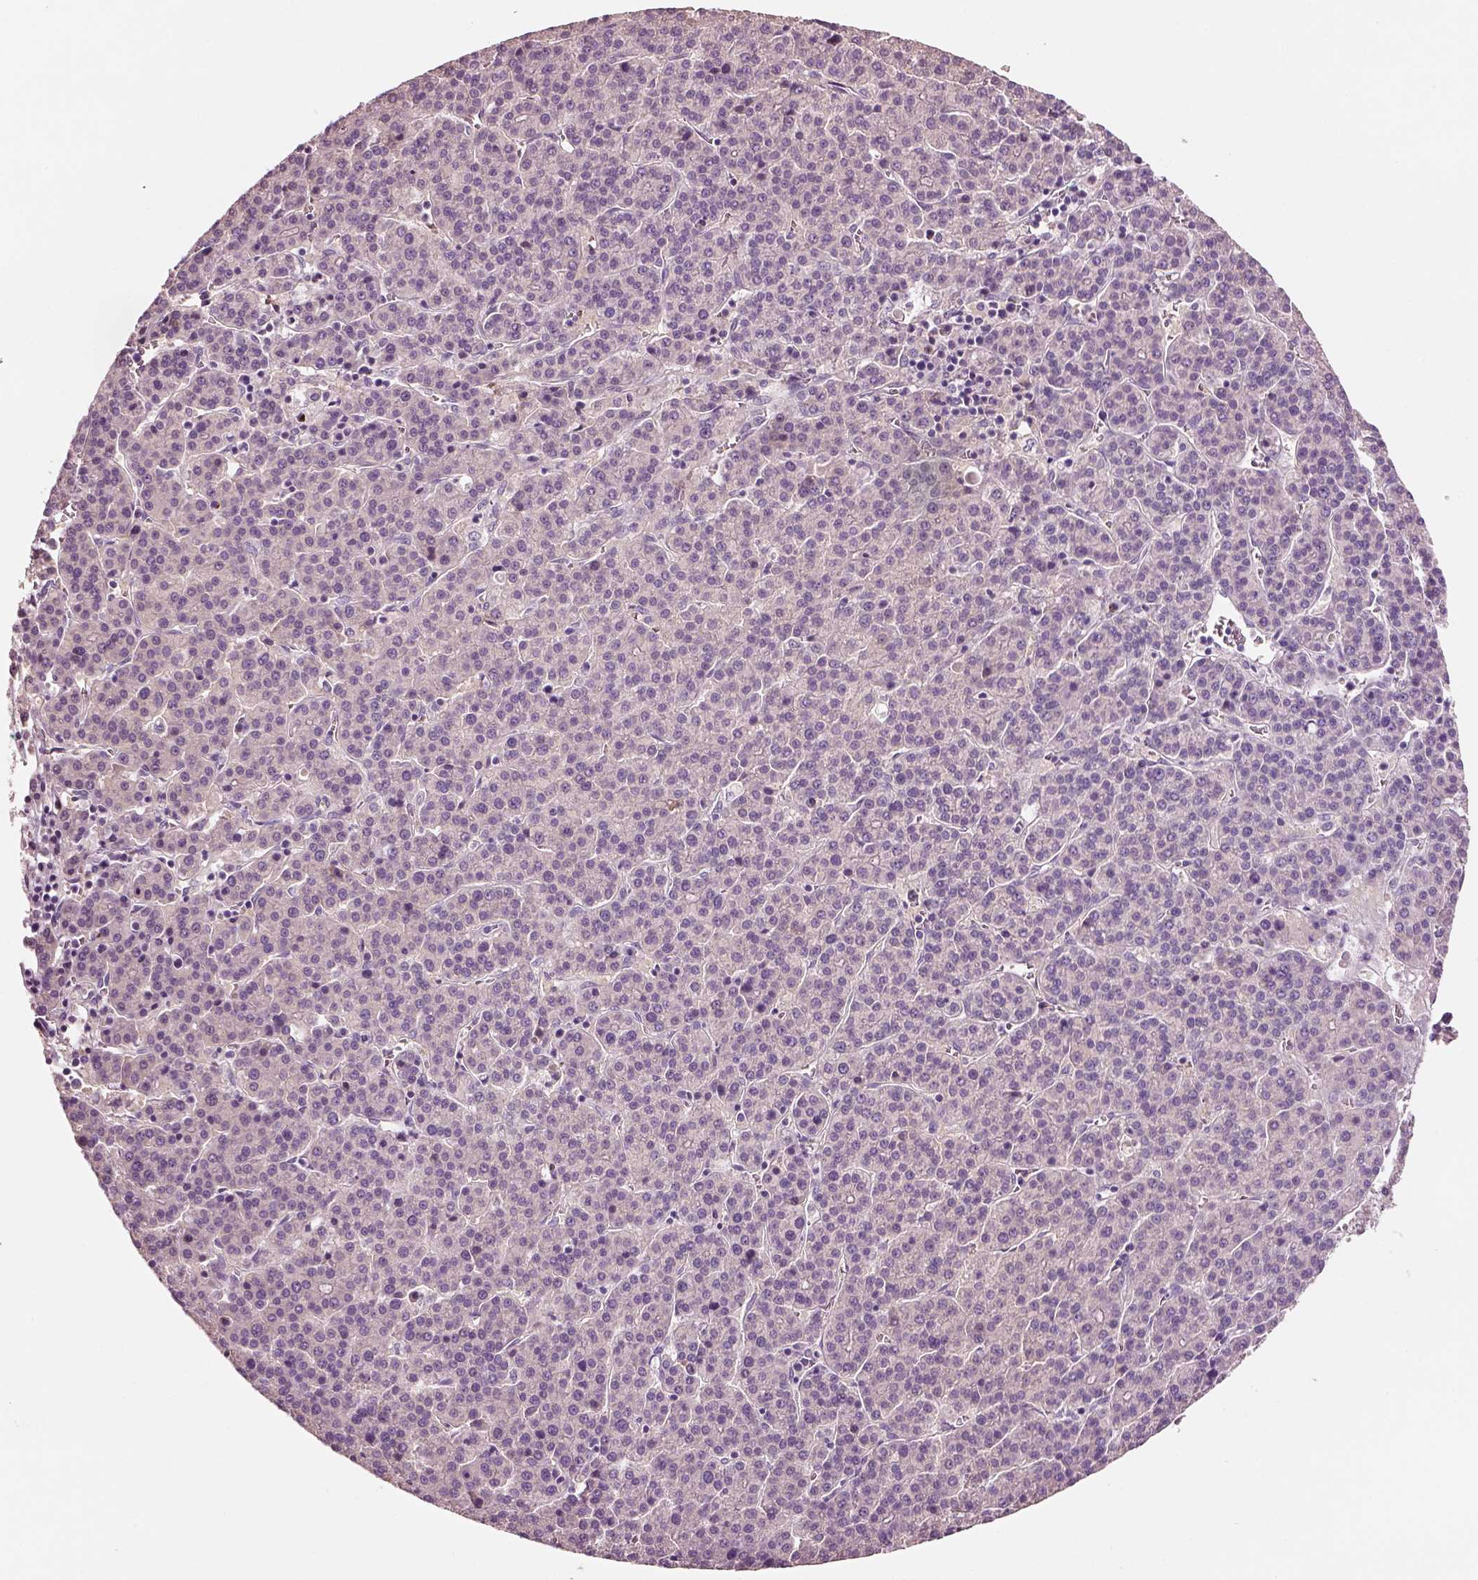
{"staining": {"intensity": "negative", "quantity": "none", "location": "none"}, "tissue": "liver cancer", "cell_type": "Tumor cells", "image_type": "cancer", "snomed": [{"axis": "morphology", "description": "Carcinoma, Hepatocellular, NOS"}, {"axis": "topography", "description": "Liver"}], "caption": "Tumor cells are negative for protein expression in human hepatocellular carcinoma (liver).", "gene": "ELSPBP1", "patient": {"sex": "female", "age": 58}}